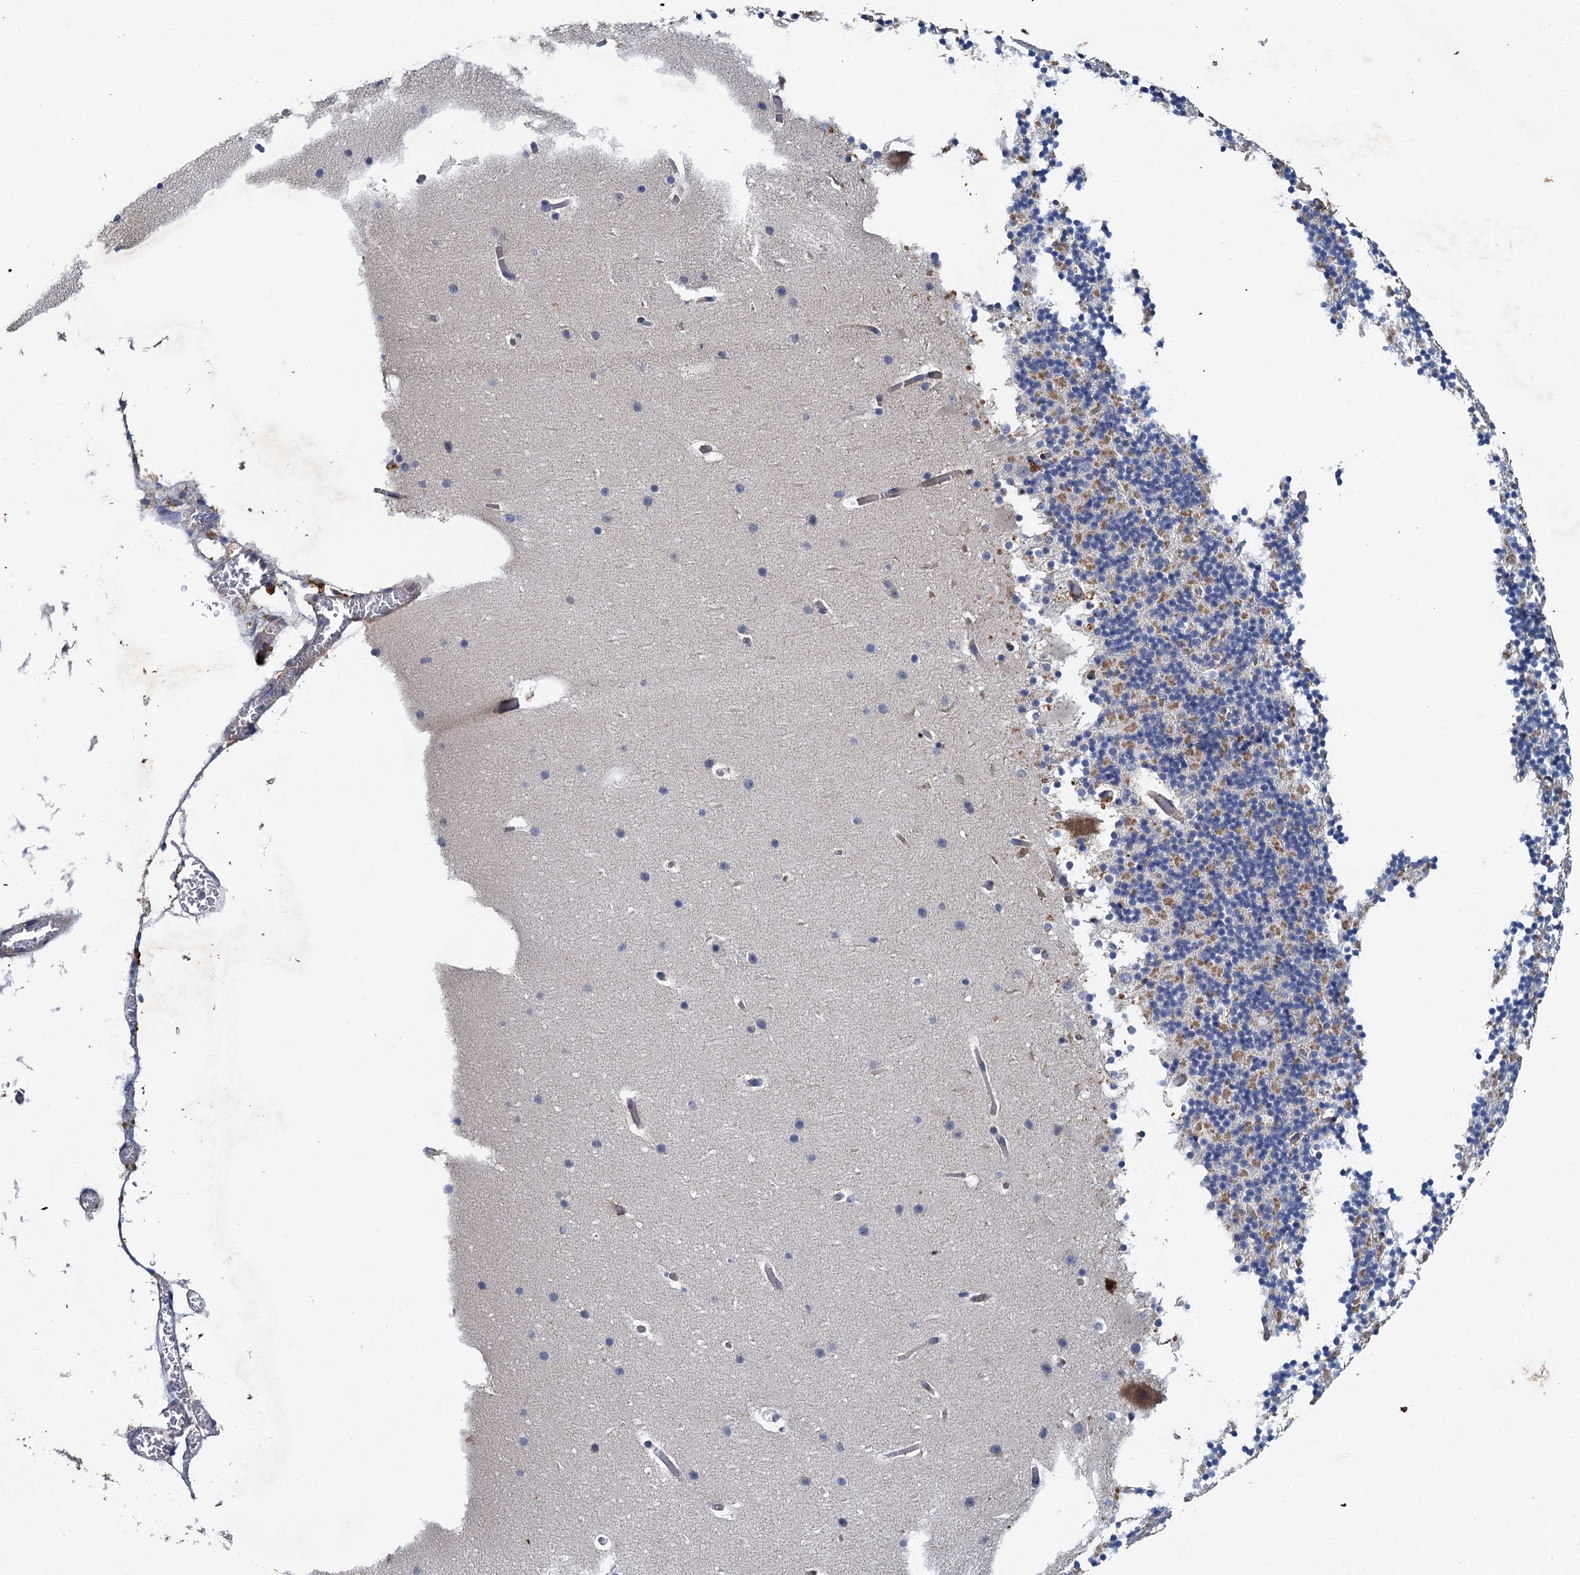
{"staining": {"intensity": "negative", "quantity": "none", "location": "none"}, "tissue": "cerebellum", "cell_type": "Cells in granular layer", "image_type": "normal", "snomed": [{"axis": "morphology", "description": "Normal tissue, NOS"}, {"axis": "topography", "description": "Cerebellum"}], "caption": "Human cerebellum stained for a protein using immunohistochemistry (IHC) shows no positivity in cells in granular layer.", "gene": "TPCN1", "patient": {"sex": "male", "age": 57}}